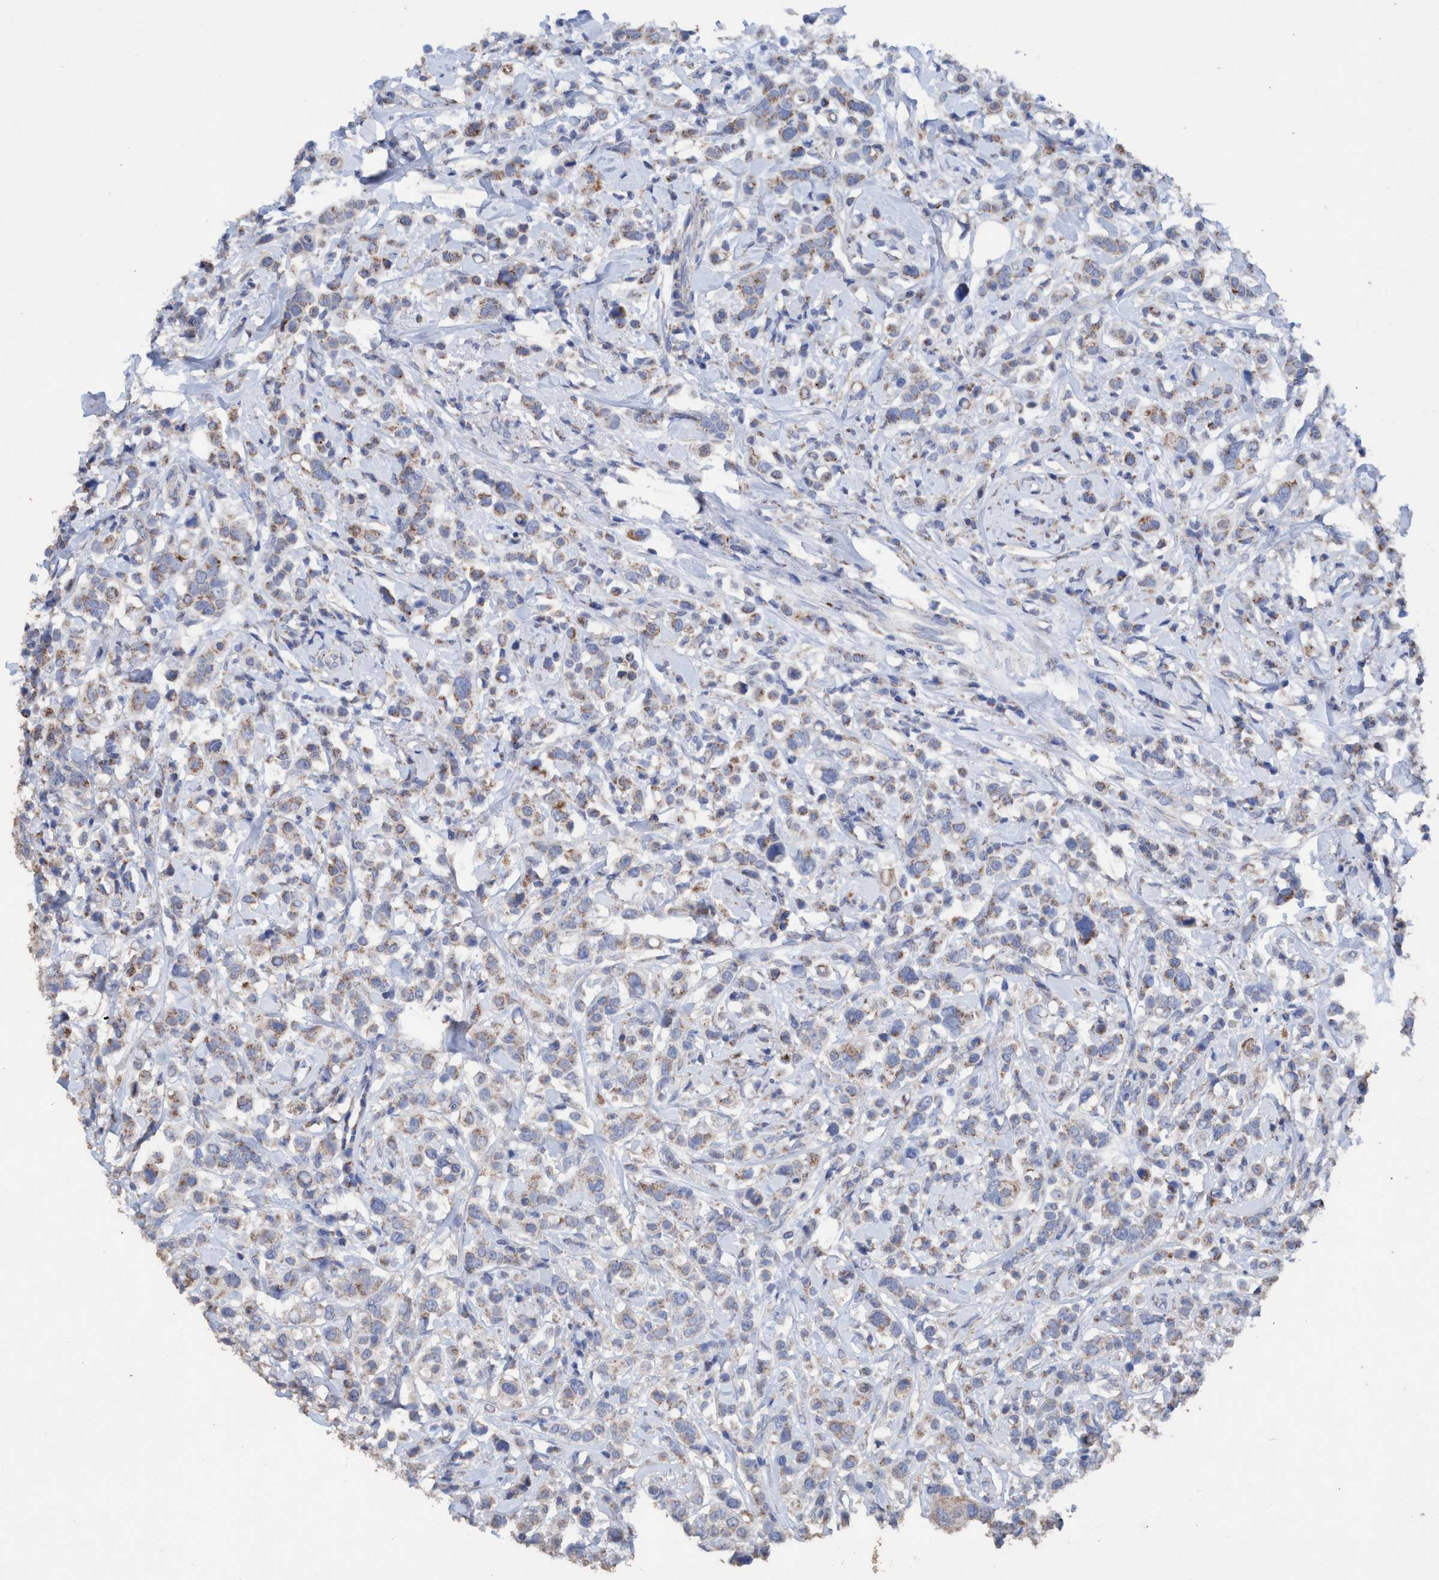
{"staining": {"intensity": "moderate", "quantity": "25%-75%", "location": "cytoplasmic/membranous"}, "tissue": "breast cancer", "cell_type": "Tumor cells", "image_type": "cancer", "snomed": [{"axis": "morphology", "description": "Duct carcinoma"}, {"axis": "topography", "description": "Breast"}], "caption": "A brown stain highlights moderate cytoplasmic/membranous staining of a protein in breast infiltrating ductal carcinoma tumor cells.", "gene": "RSAD1", "patient": {"sex": "female", "age": 27}}